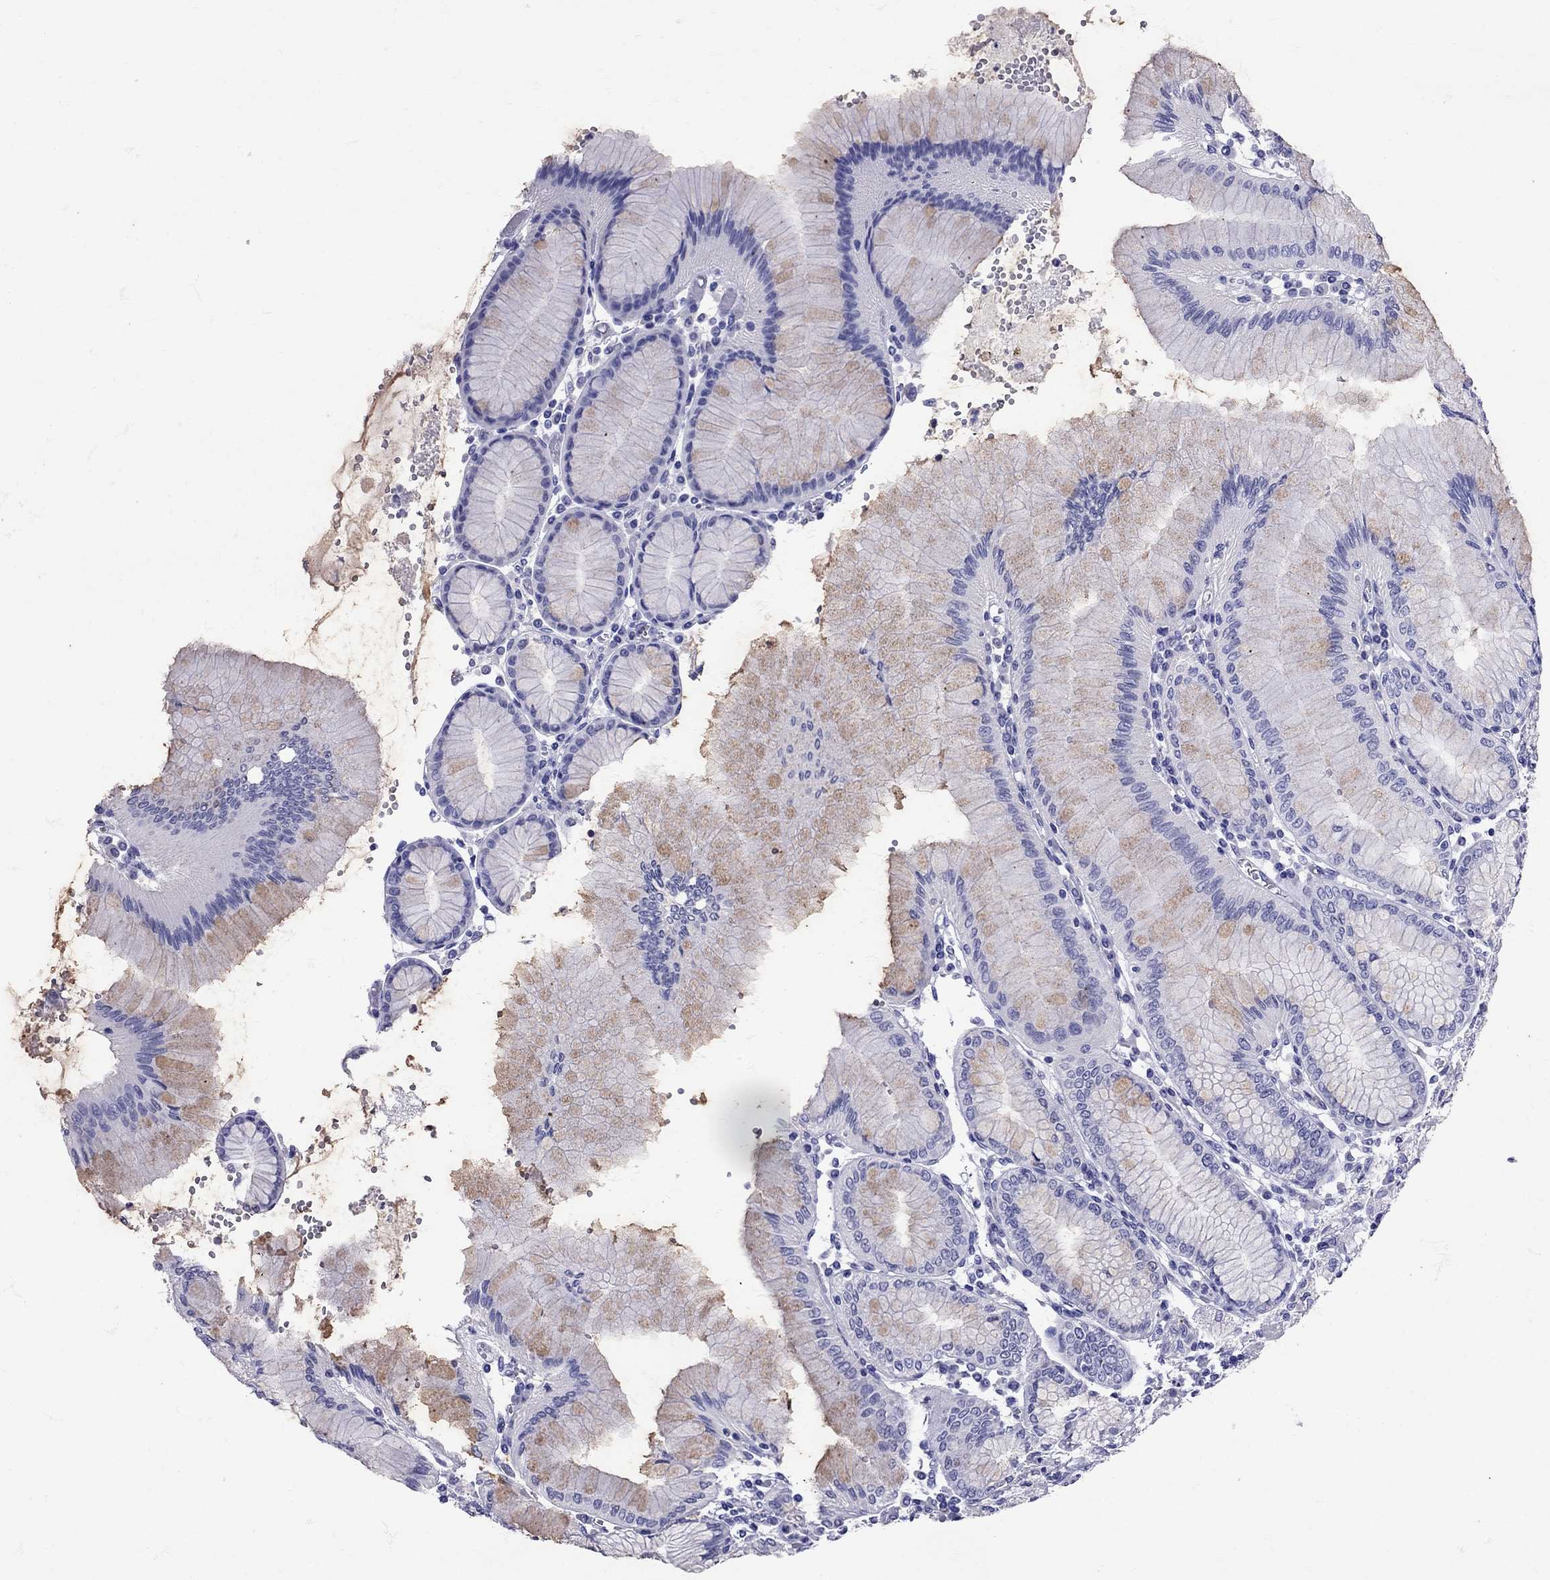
{"staining": {"intensity": "negative", "quantity": "none", "location": "none"}, "tissue": "stomach", "cell_type": "Glandular cells", "image_type": "normal", "snomed": [{"axis": "morphology", "description": "Normal tissue, NOS"}, {"axis": "topography", "description": "Skeletal muscle"}, {"axis": "topography", "description": "Stomach"}], "caption": "A high-resolution histopathology image shows immunohistochemistry (IHC) staining of benign stomach, which demonstrates no significant positivity in glandular cells. Brightfield microscopy of IHC stained with DAB (brown) and hematoxylin (blue), captured at high magnification.", "gene": "AVP", "patient": {"sex": "female", "age": 57}}